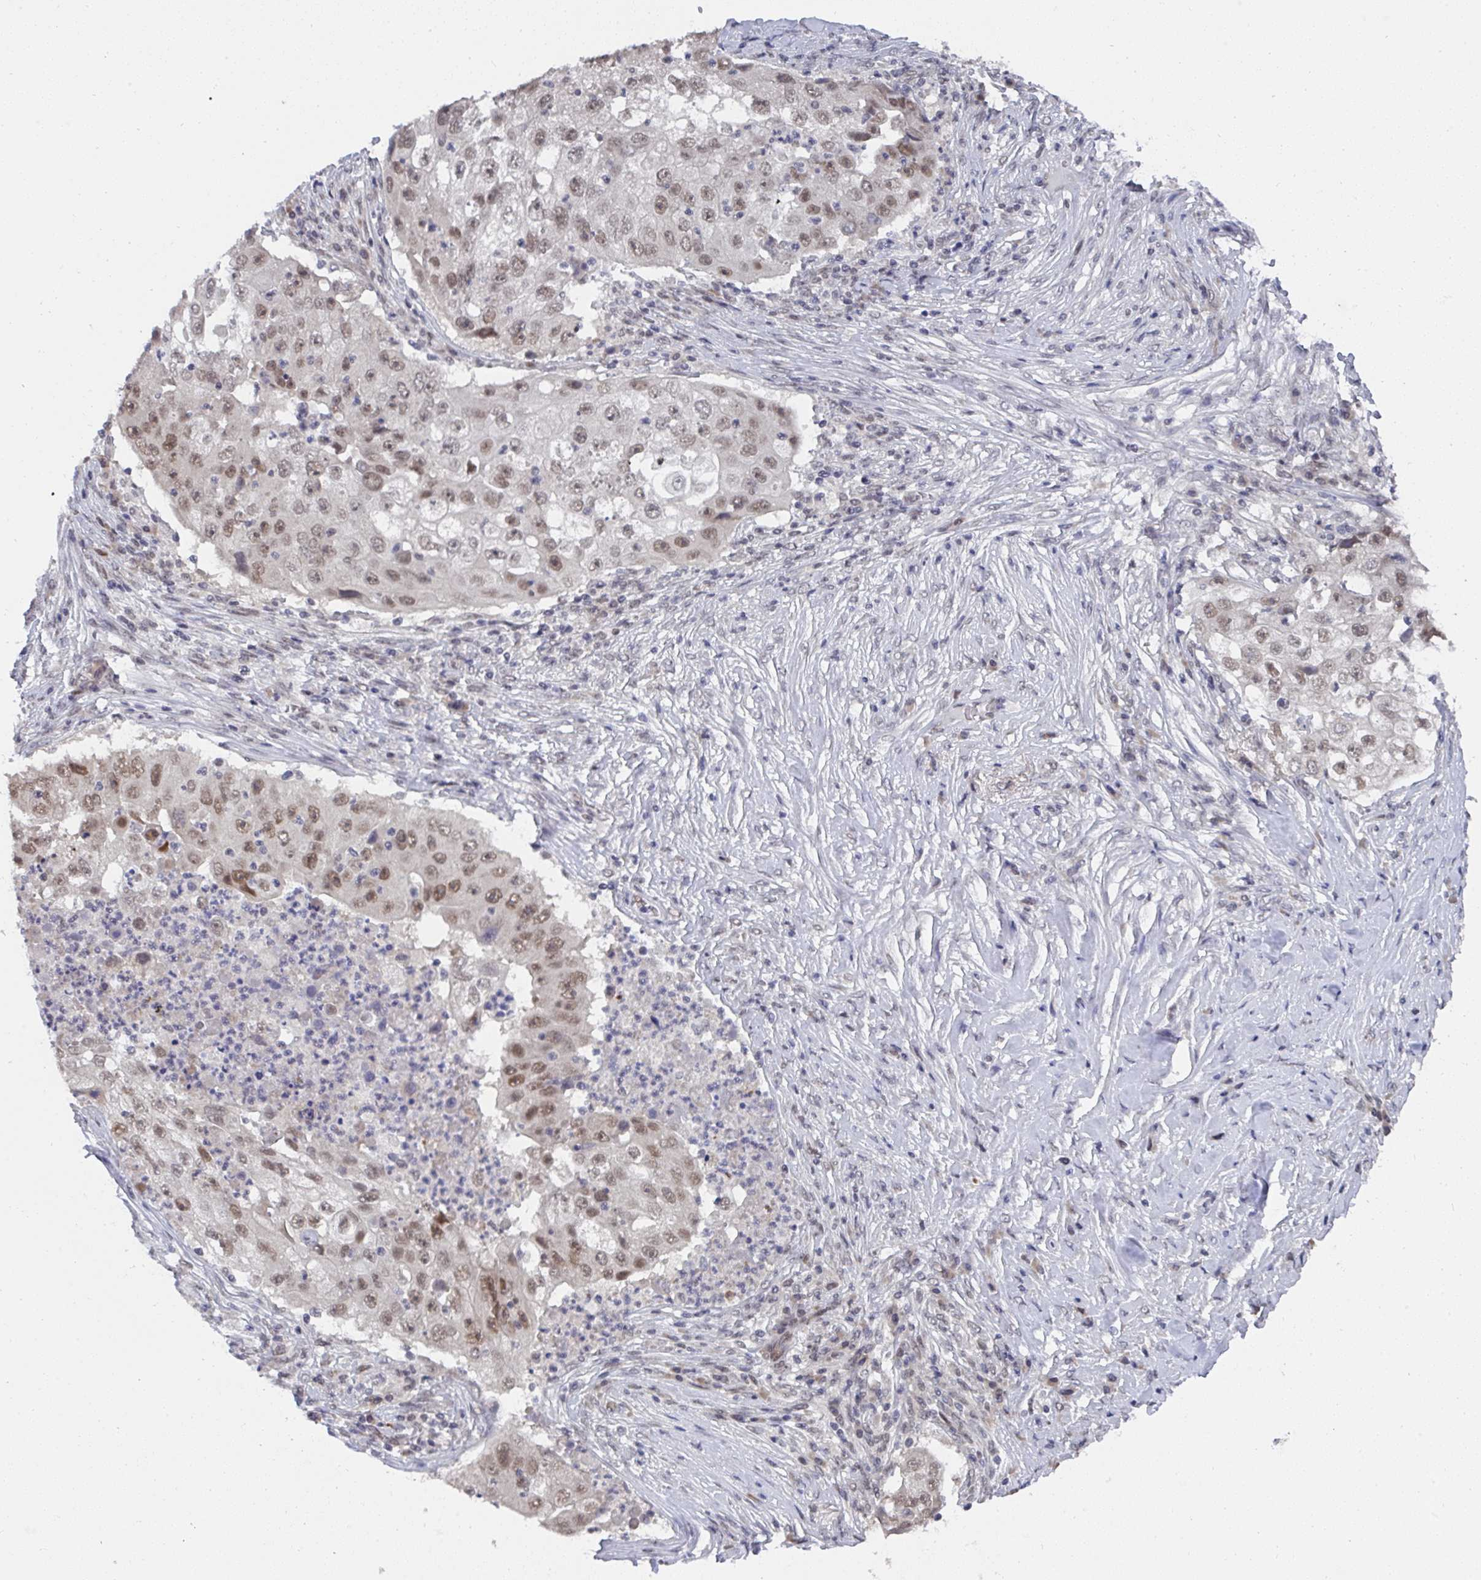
{"staining": {"intensity": "moderate", "quantity": ">75%", "location": "nuclear"}, "tissue": "lung cancer", "cell_type": "Tumor cells", "image_type": "cancer", "snomed": [{"axis": "morphology", "description": "Squamous cell carcinoma, NOS"}, {"axis": "topography", "description": "Lung"}], "caption": "Immunohistochemical staining of human lung cancer (squamous cell carcinoma) shows medium levels of moderate nuclear staining in about >75% of tumor cells.", "gene": "JMJD1C", "patient": {"sex": "male", "age": 64}}